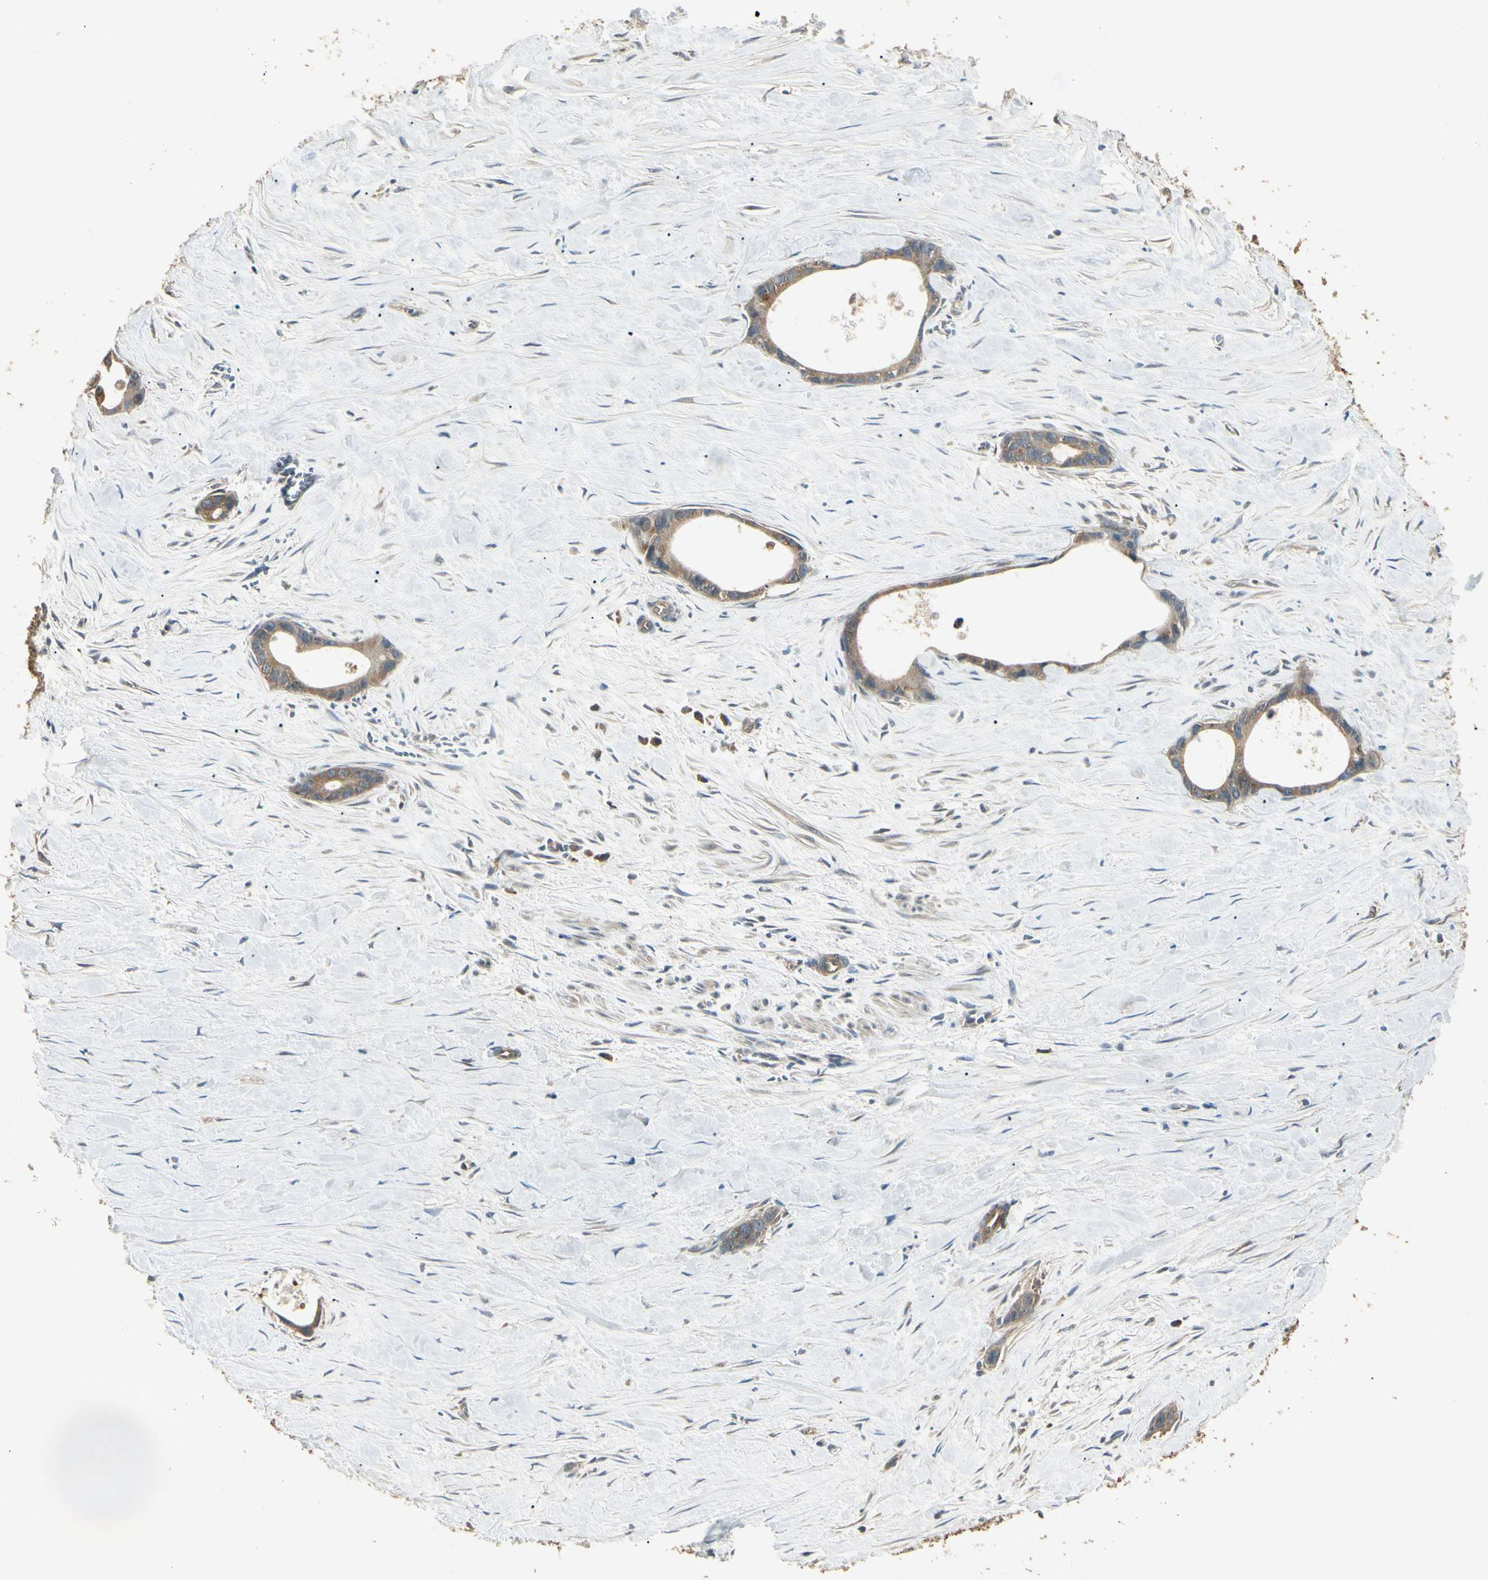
{"staining": {"intensity": "moderate", "quantity": ">75%", "location": "cytoplasmic/membranous"}, "tissue": "liver cancer", "cell_type": "Tumor cells", "image_type": "cancer", "snomed": [{"axis": "morphology", "description": "Cholangiocarcinoma"}, {"axis": "topography", "description": "Liver"}], "caption": "About >75% of tumor cells in human liver cancer (cholangiocarcinoma) reveal moderate cytoplasmic/membranous protein positivity as visualized by brown immunohistochemical staining.", "gene": "CCT7", "patient": {"sex": "female", "age": 55}}